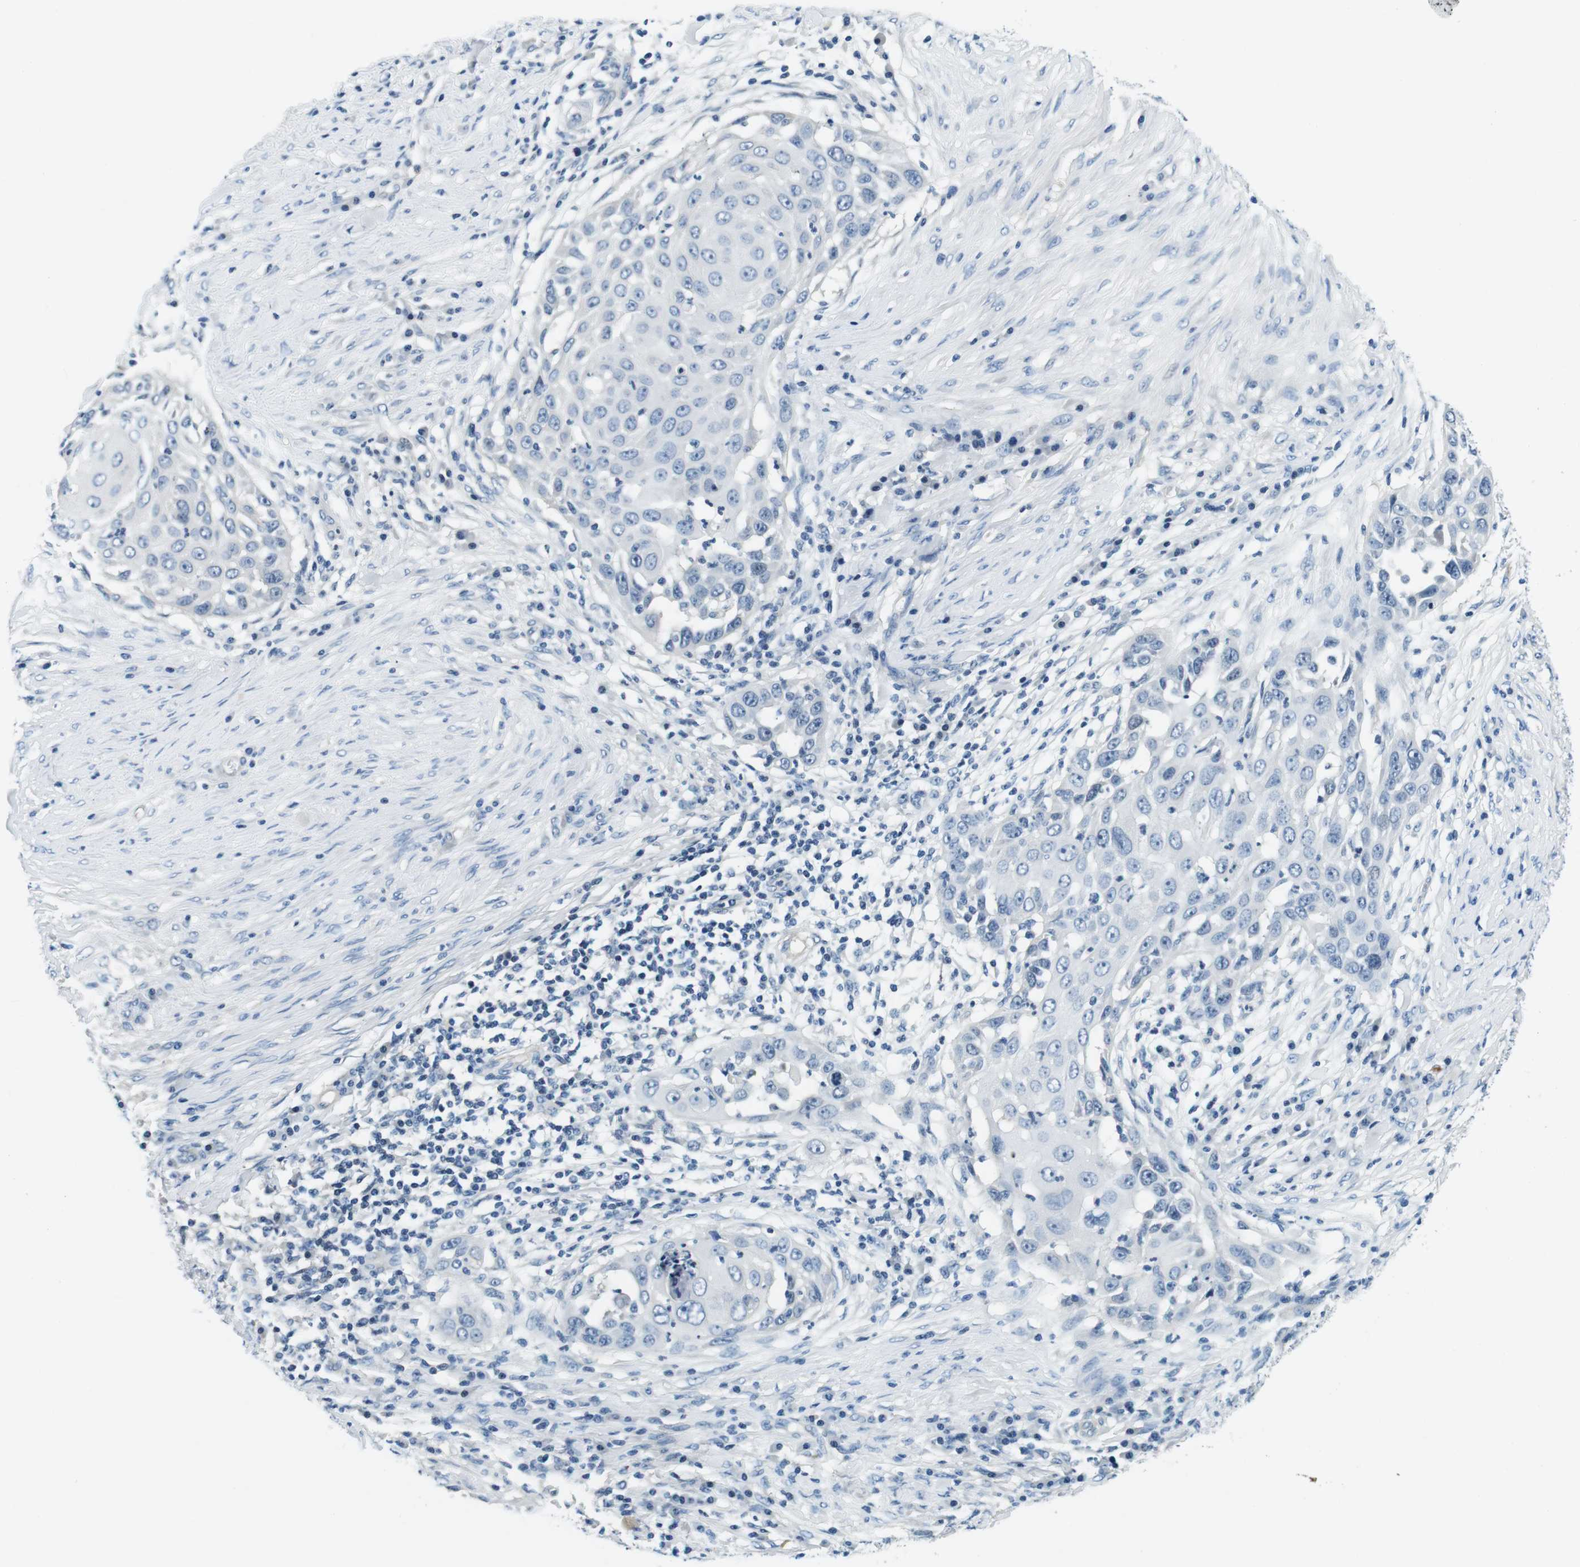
{"staining": {"intensity": "negative", "quantity": "none", "location": "none"}, "tissue": "skin cancer", "cell_type": "Tumor cells", "image_type": "cancer", "snomed": [{"axis": "morphology", "description": "Squamous cell carcinoma, NOS"}, {"axis": "topography", "description": "Skin"}], "caption": "Immunohistochemistry of human squamous cell carcinoma (skin) exhibits no positivity in tumor cells.", "gene": "KCNJ5", "patient": {"sex": "female", "age": 44}}